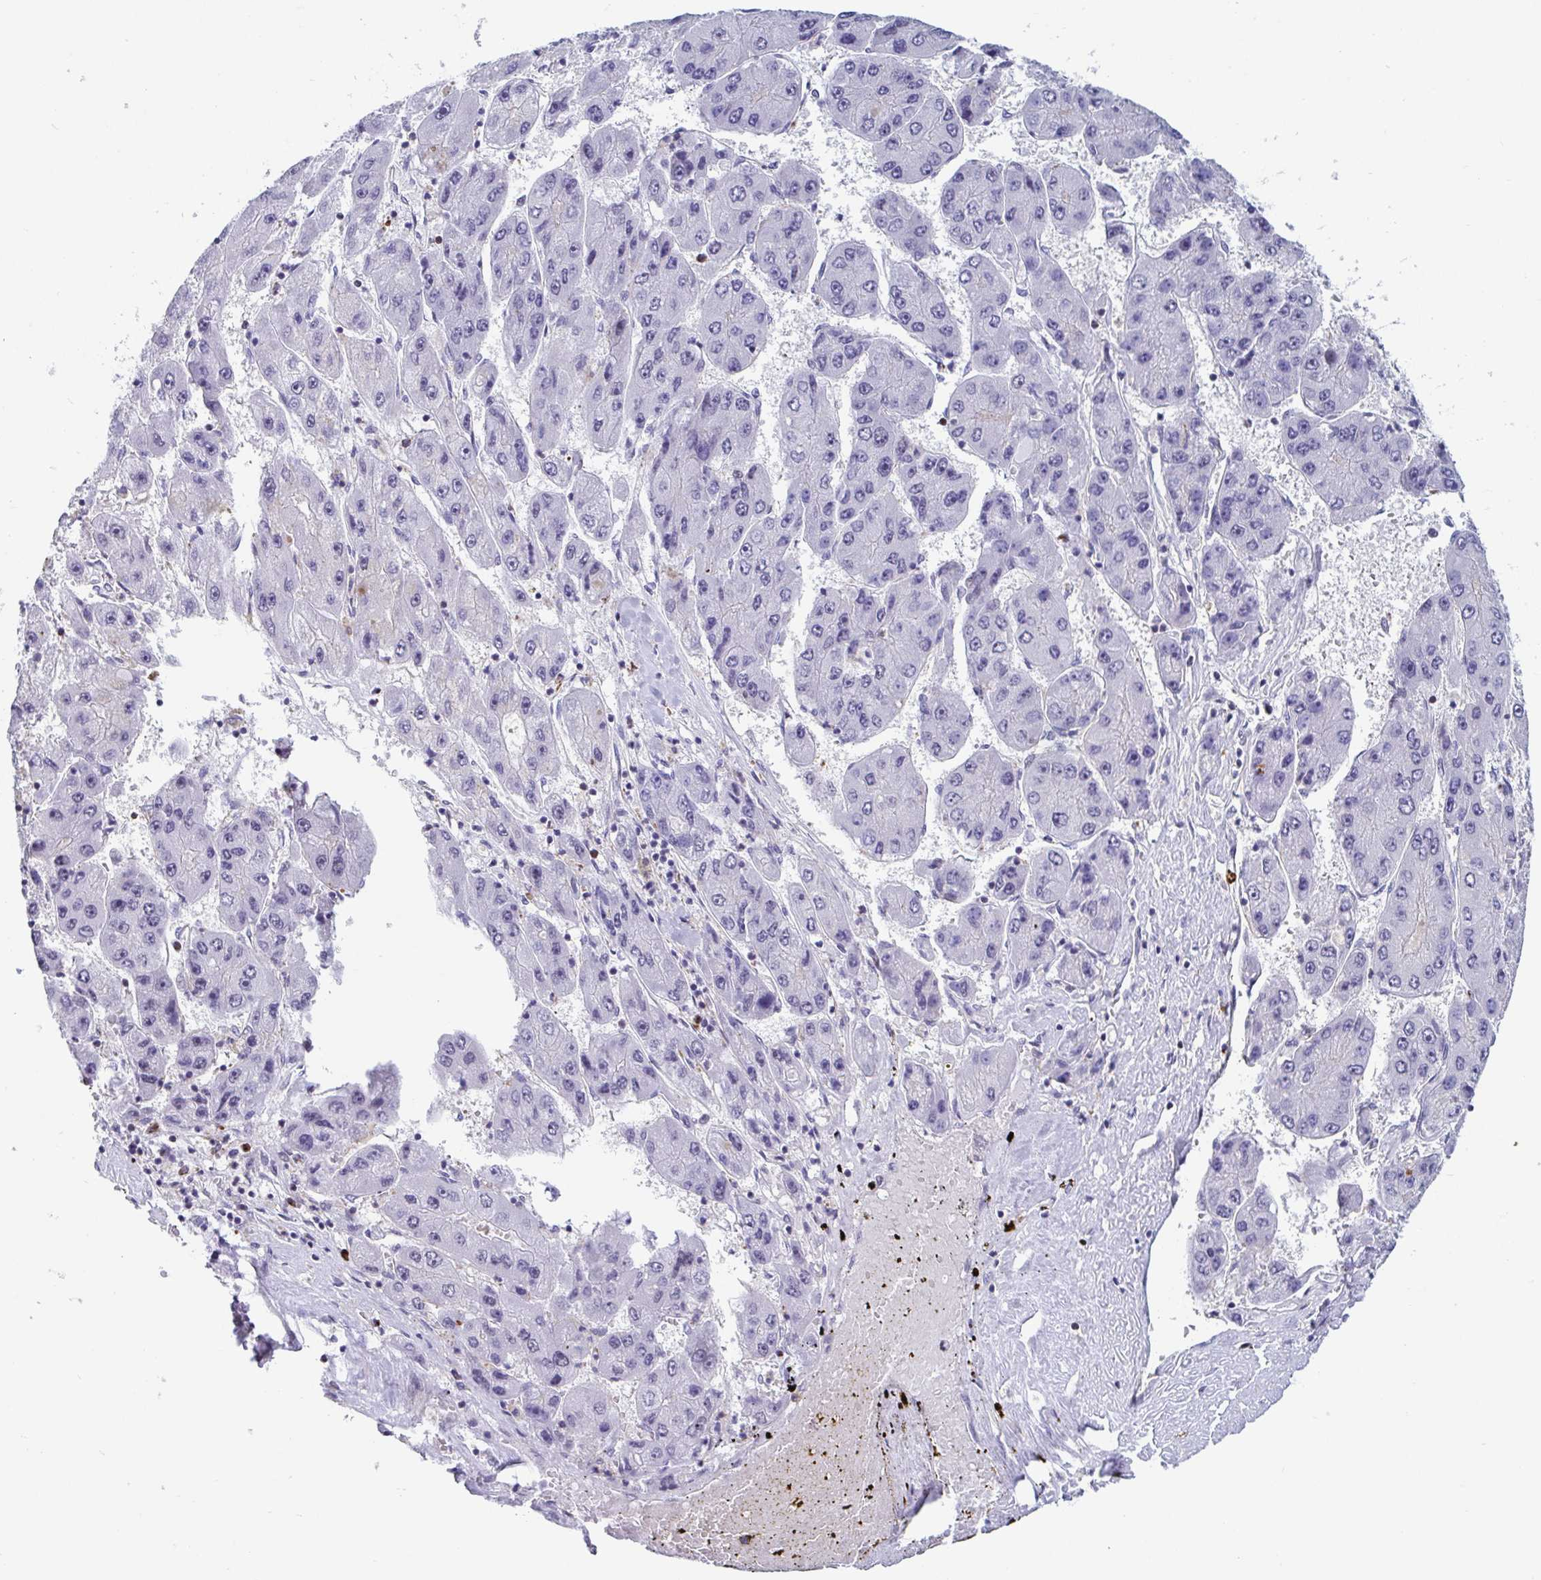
{"staining": {"intensity": "negative", "quantity": "none", "location": "none"}, "tissue": "liver cancer", "cell_type": "Tumor cells", "image_type": "cancer", "snomed": [{"axis": "morphology", "description": "Carcinoma, Hepatocellular, NOS"}, {"axis": "topography", "description": "Liver"}], "caption": "The photomicrograph exhibits no staining of tumor cells in hepatocellular carcinoma (liver).", "gene": "WDR72", "patient": {"sex": "female", "age": 61}}